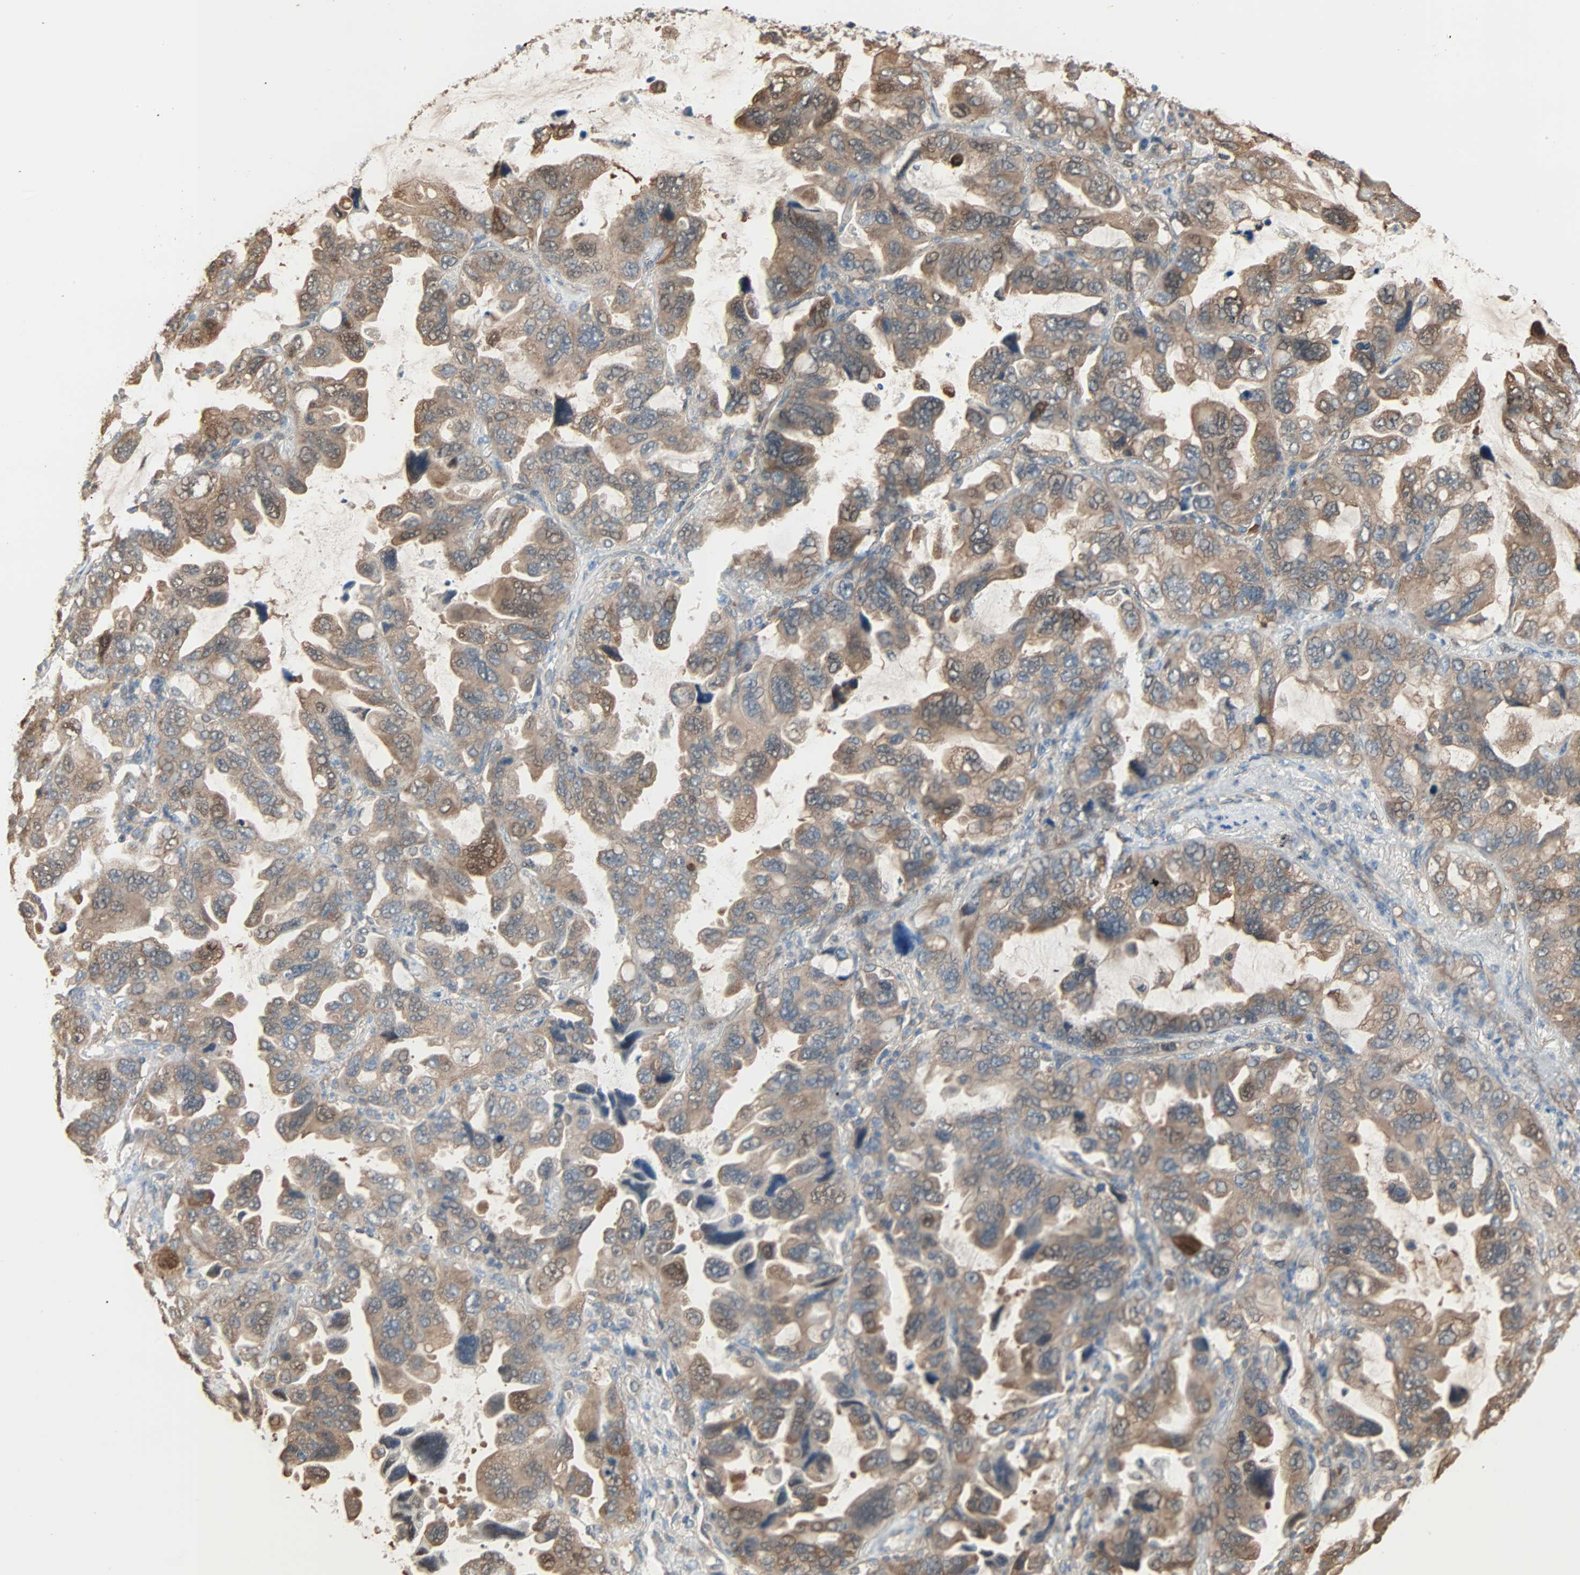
{"staining": {"intensity": "moderate", "quantity": ">75%", "location": "cytoplasmic/membranous"}, "tissue": "lung cancer", "cell_type": "Tumor cells", "image_type": "cancer", "snomed": [{"axis": "morphology", "description": "Squamous cell carcinoma, NOS"}, {"axis": "topography", "description": "Lung"}], "caption": "DAB (3,3'-diaminobenzidine) immunohistochemical staining of lung cancer (squamous cell carcinoma) reveals moderate cytoplasmic/membranous protein expression in approximately >75% of tumor cells.", "gene": "PRDX1", "patient": {"sex": "female", "age": 73}}